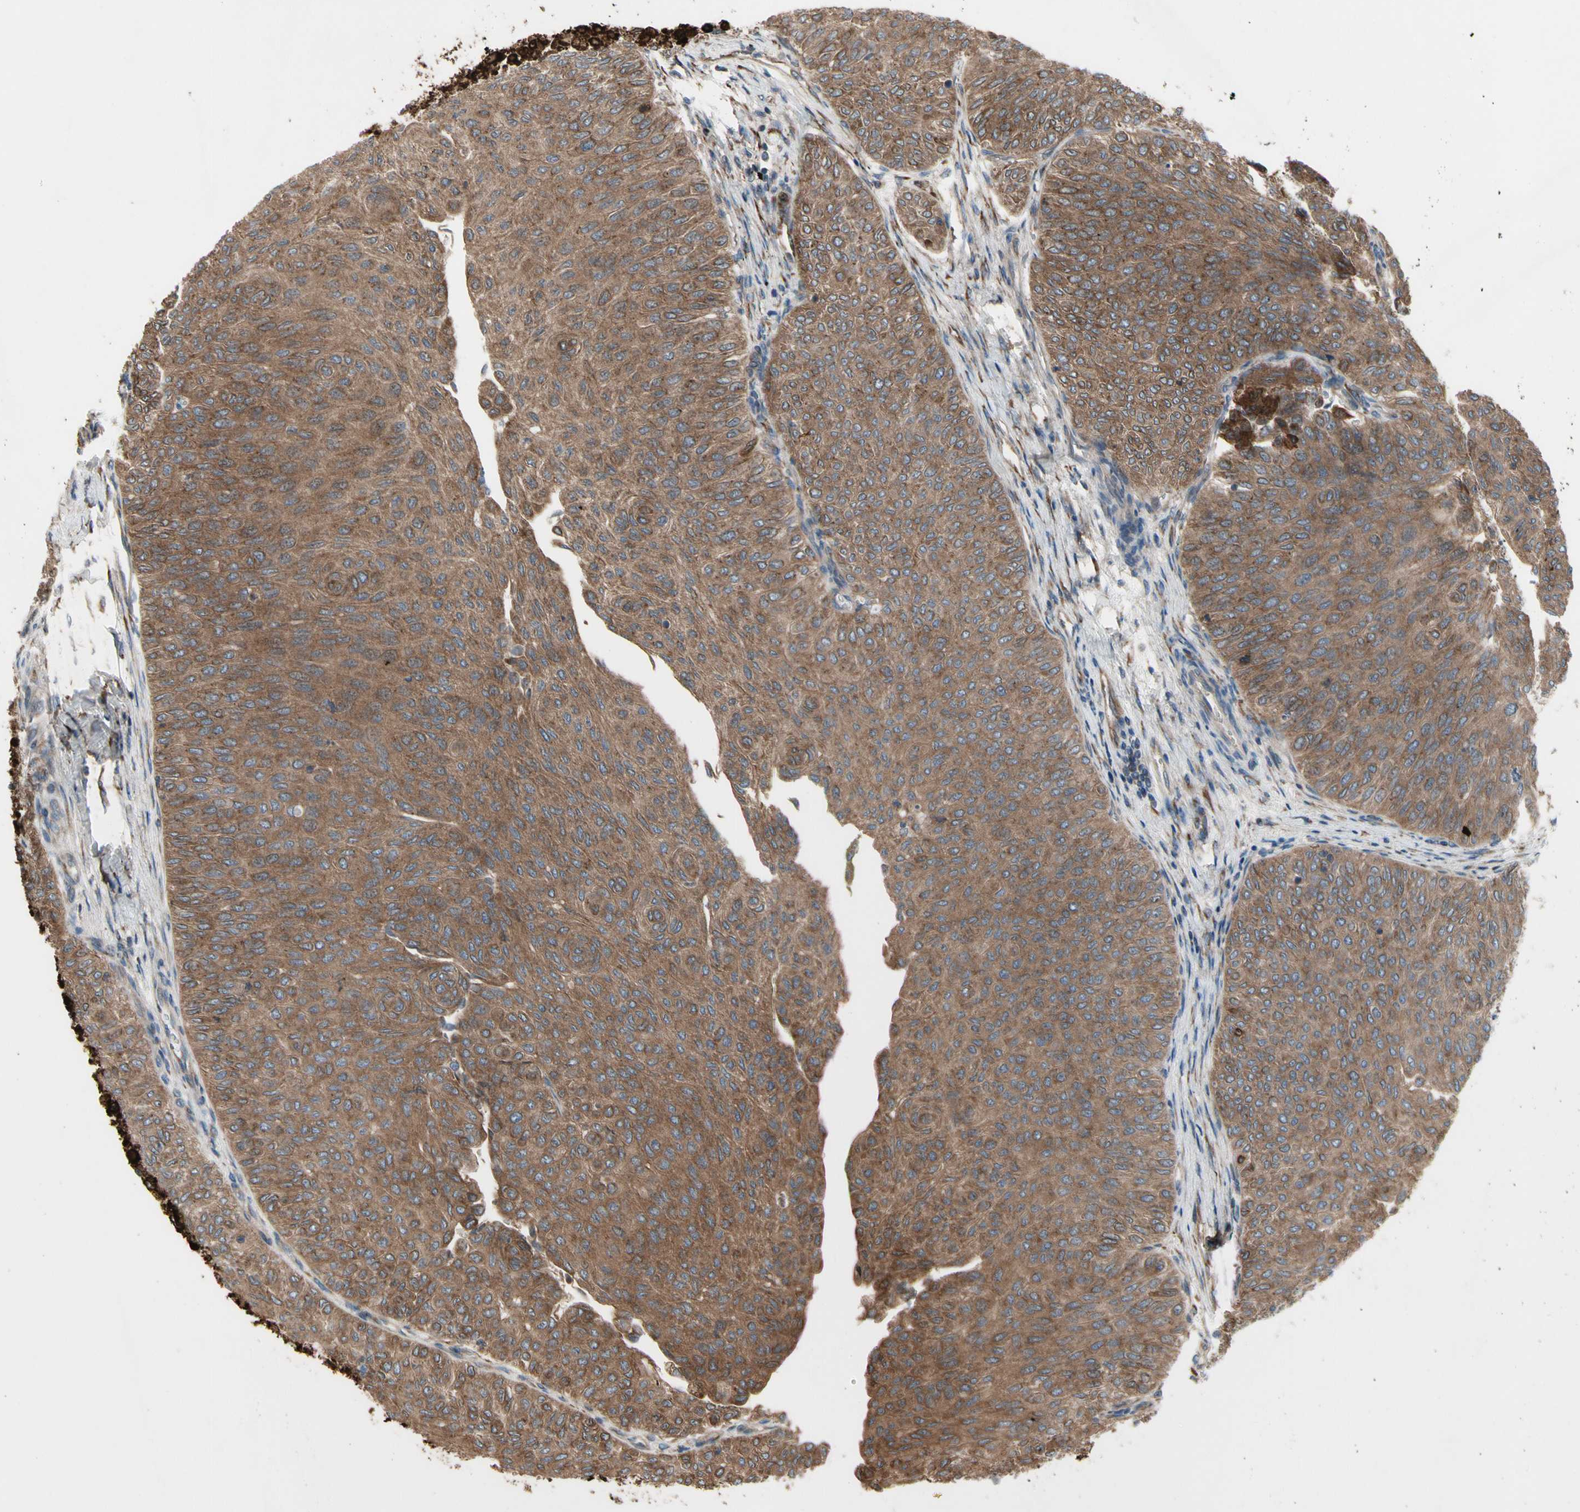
{"staining": {"intensity": "strong", "quantity": ">75%", "location": "cytoplasmic/membranous"}, "tissue": "urothelial cancer", "cell_type": "Tumor cells", "image_type": "cancer", "snomed": [{"axis": "morphology", "description": "Urothelial carcinoma, Low grade"}, {"axis": "topography", "description": "Urinary bladder"}], "caption": "Protein staining of low-grade urothelial carcinoma tissue demonstrates strong cytoplasmic/membranous staining in approximately >75% of tumor cells. The protein is shown in brown color, while the nuclei are stained blue.", "gene": "SLC39A9", "patient": {"sex": "male", "age": 78}}